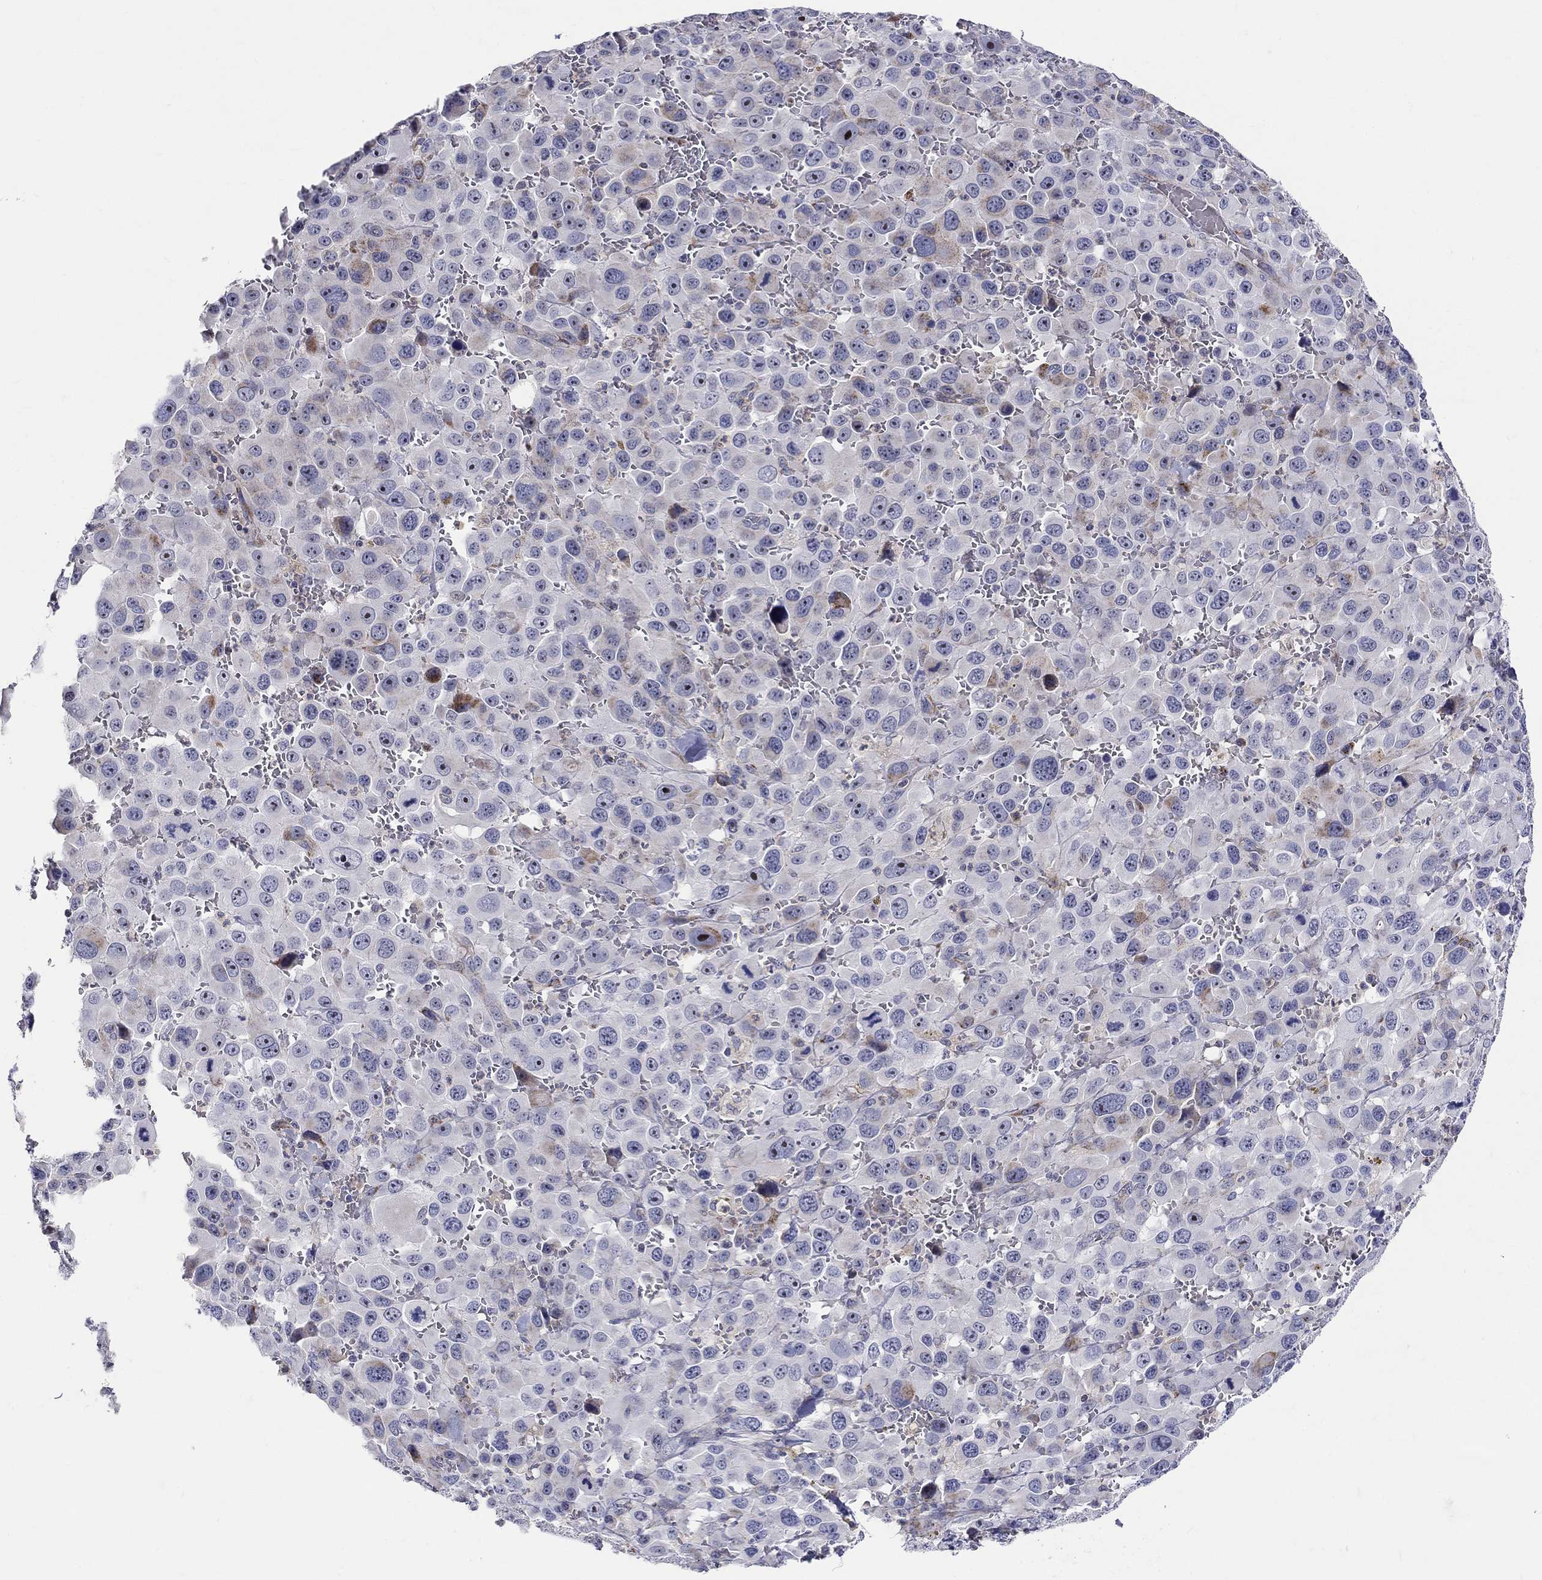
{"staining": {"intensity": "weak", "quantity": "<25%", "location": "cytoplasmic/membranous"}, "tissue": "melanoma", "cell_type": "Tumor cells", "image_type": "cancer", "snomed": [{"axis": "morphology", "description": "Malignant melanoma, NOS"}, {"axis": "topography", "description": "Skin"}], "caption": "Tumor cells show no significant expression in melanoma. (Immunohistochemistry, brightfield microscopy, high magnification).", "gene": "HMX2", "patient": {"sex": "female", "age": 91}}